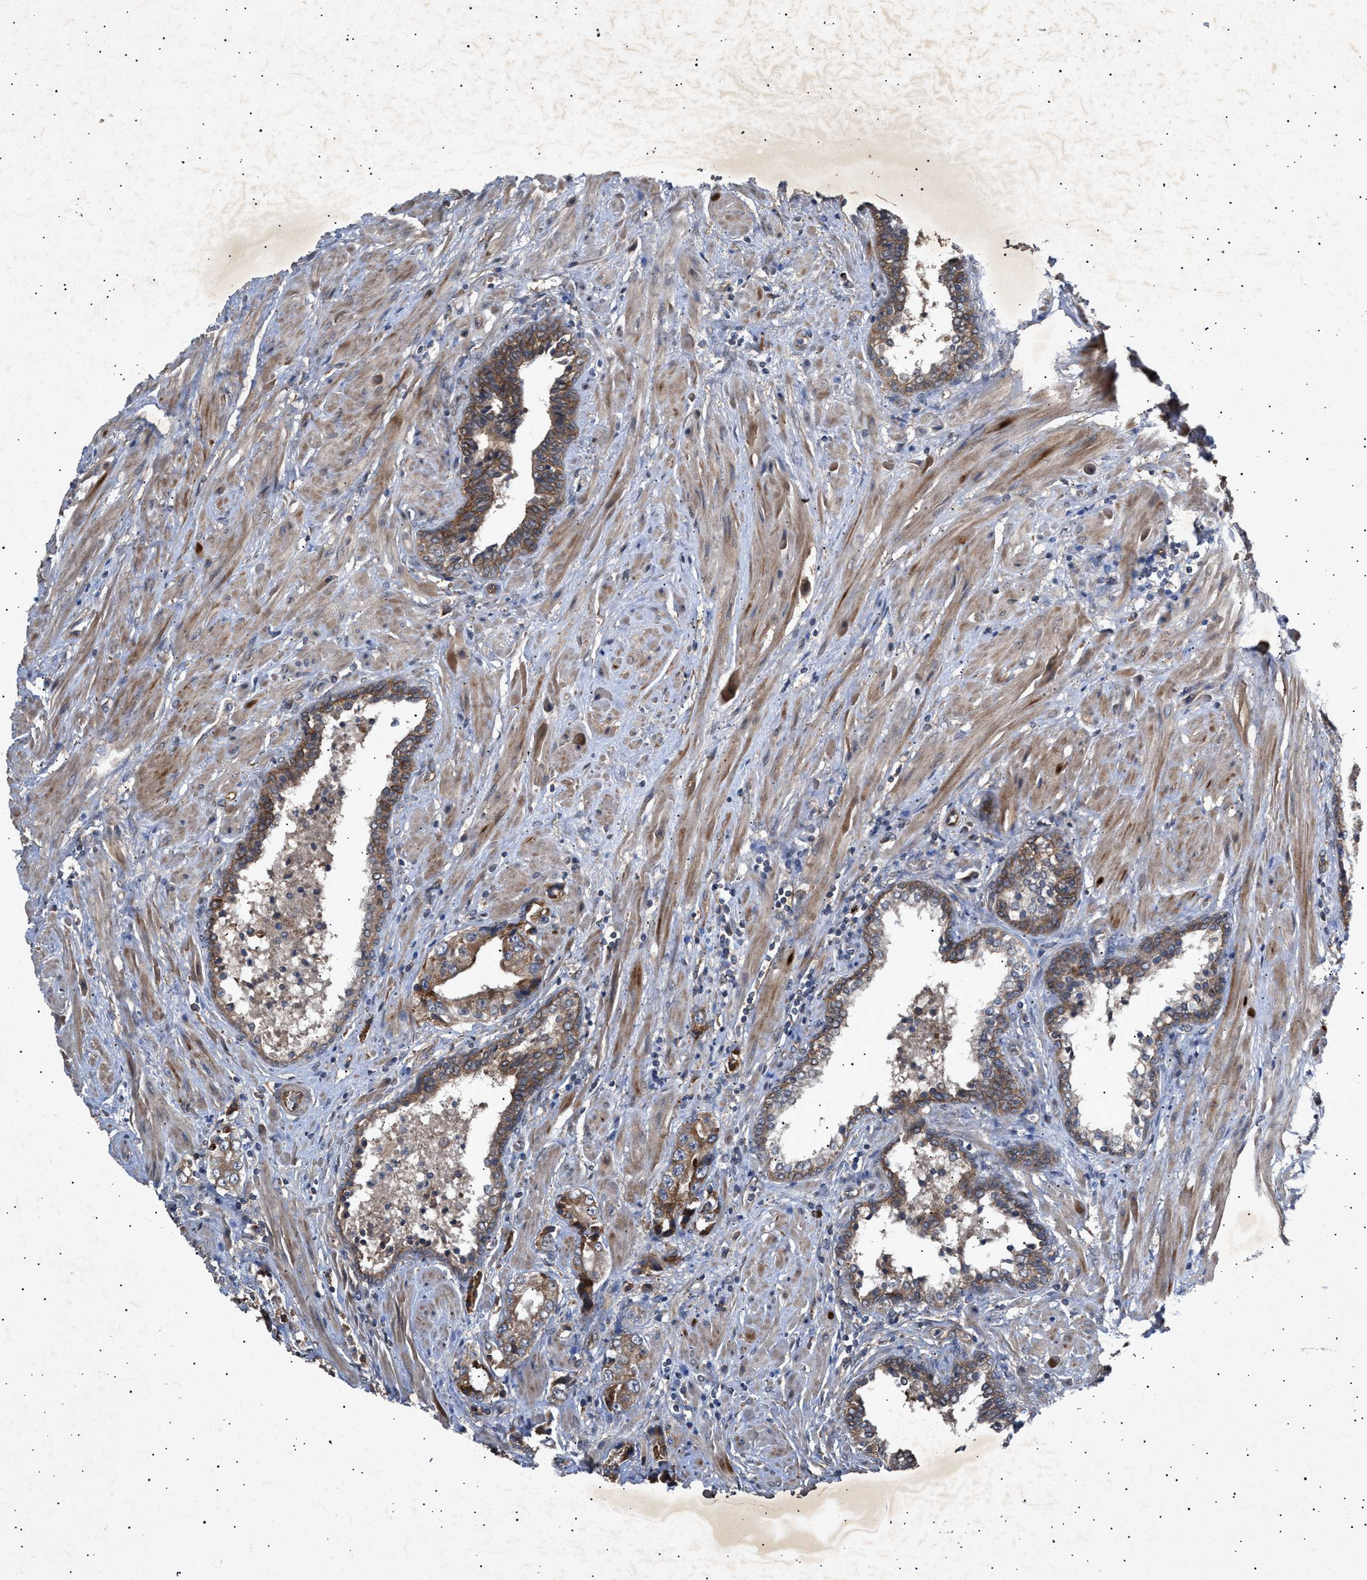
{"staining": {"intensity": "moderate", "quantity": ">75%", "location": "cytoplasmic/membranous"}, "tissue": "prostate cancer", "cell_type": "Tumor cells", "image_type": "cancer", "snomed": [{"axis": "morphology", "description": "Adenocarcinoma, High grade"}, {"axis": "topography", "description": "Prostate"}], "caption": "High-grade adenocarcinoma (prostate) stained for a protein (brown) exhibits moderate cytoplasmic/membranous positive staining in about >75% of tumor cells.", "gene": "SIRT5", "patient": {"sex": "male", "age": 61}}